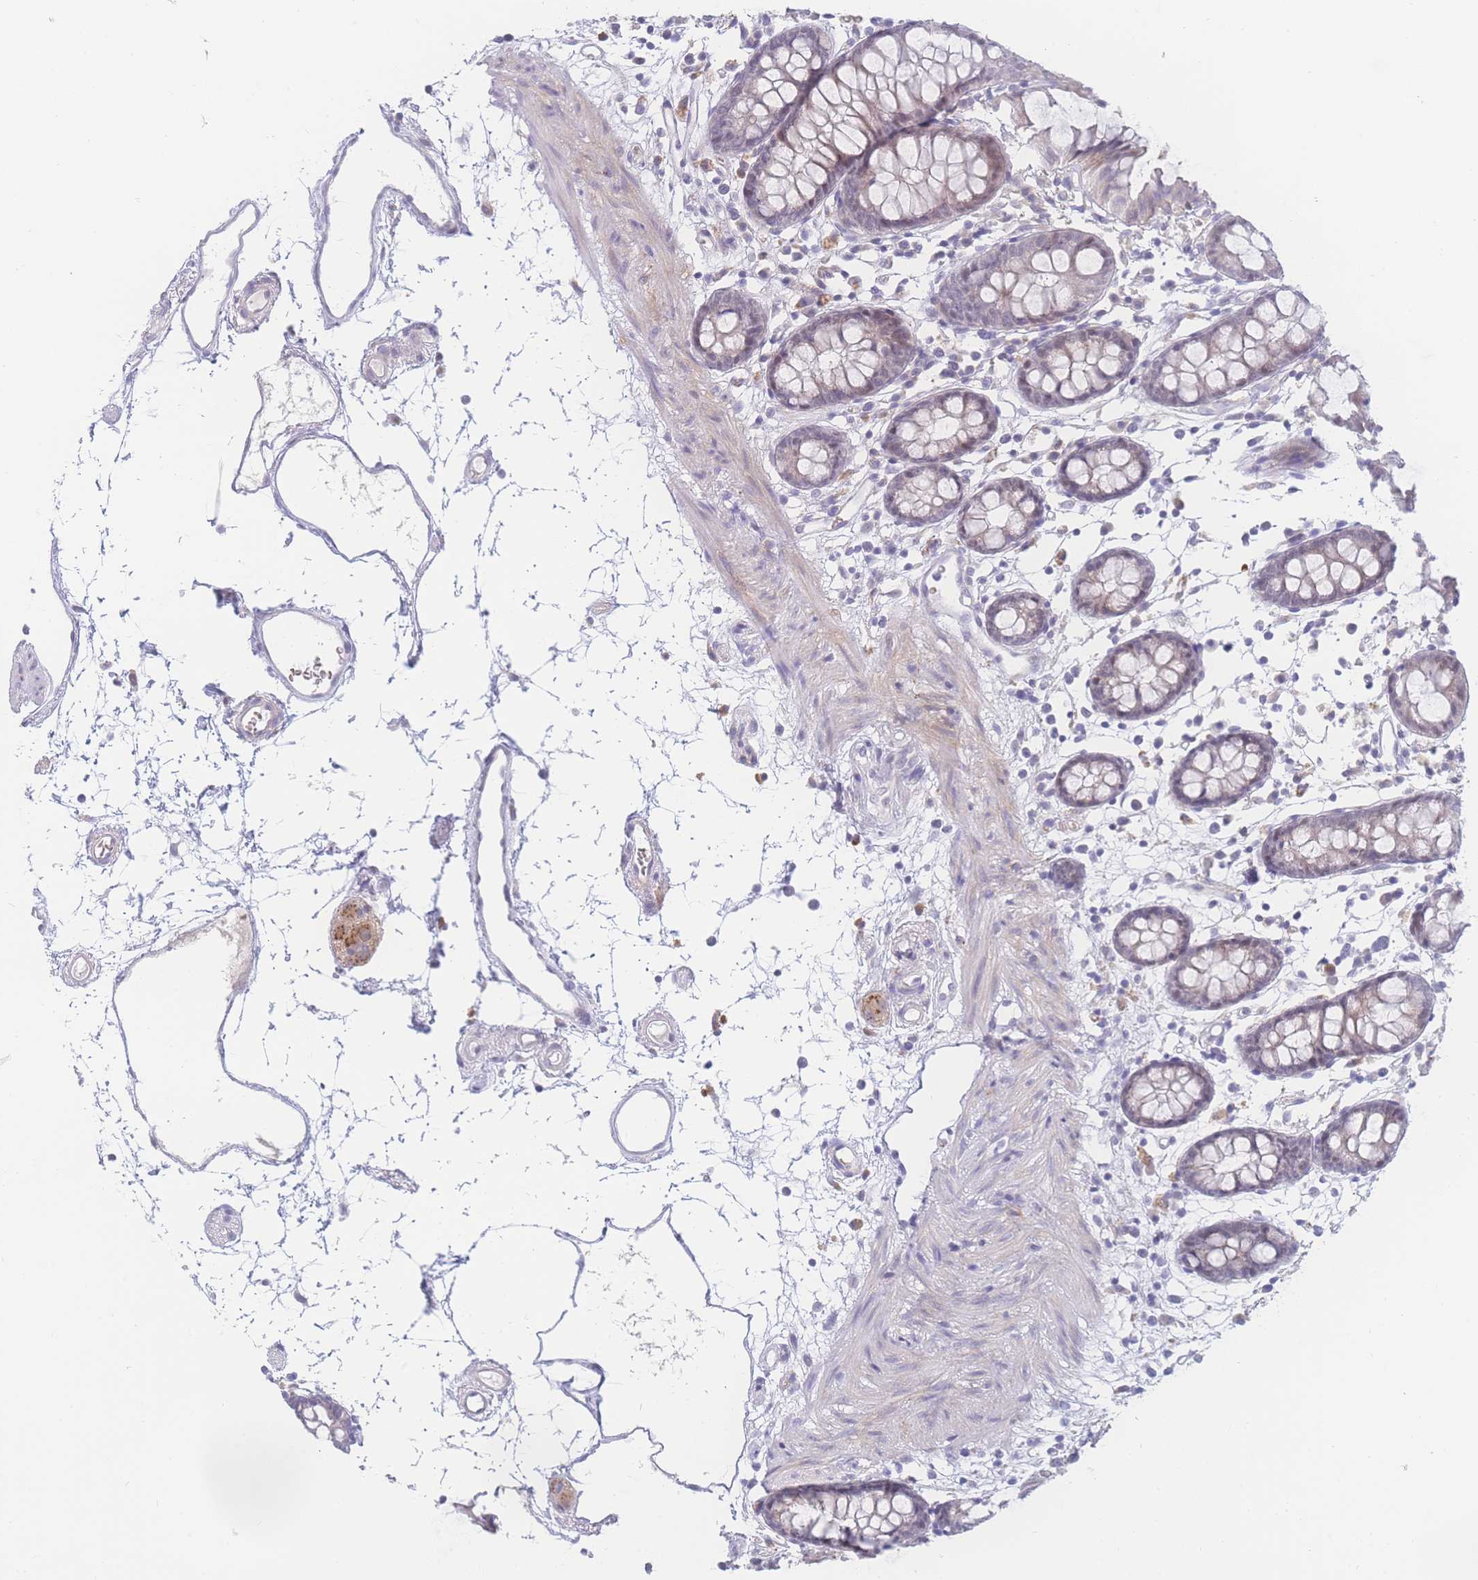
{"staining": {"intensity": "negative", "quantity": "none", "location": "none"}, "tissue": "colon", "cell_type": "Endothelial cells", "image_type": "normal", "snomed": [{"axis": "morphology", "description": "Normal tissue, NOS"}, {"axis": "topography", "description": "Colon"}], "caption": "DAB (3,3'-diaminobenzidine) immunohistochemical staining of normal human colon reveals no significant positivity in endothelial cells.", "gene": "PRSS22", "patient": {"sex": "female", "age": 84}}